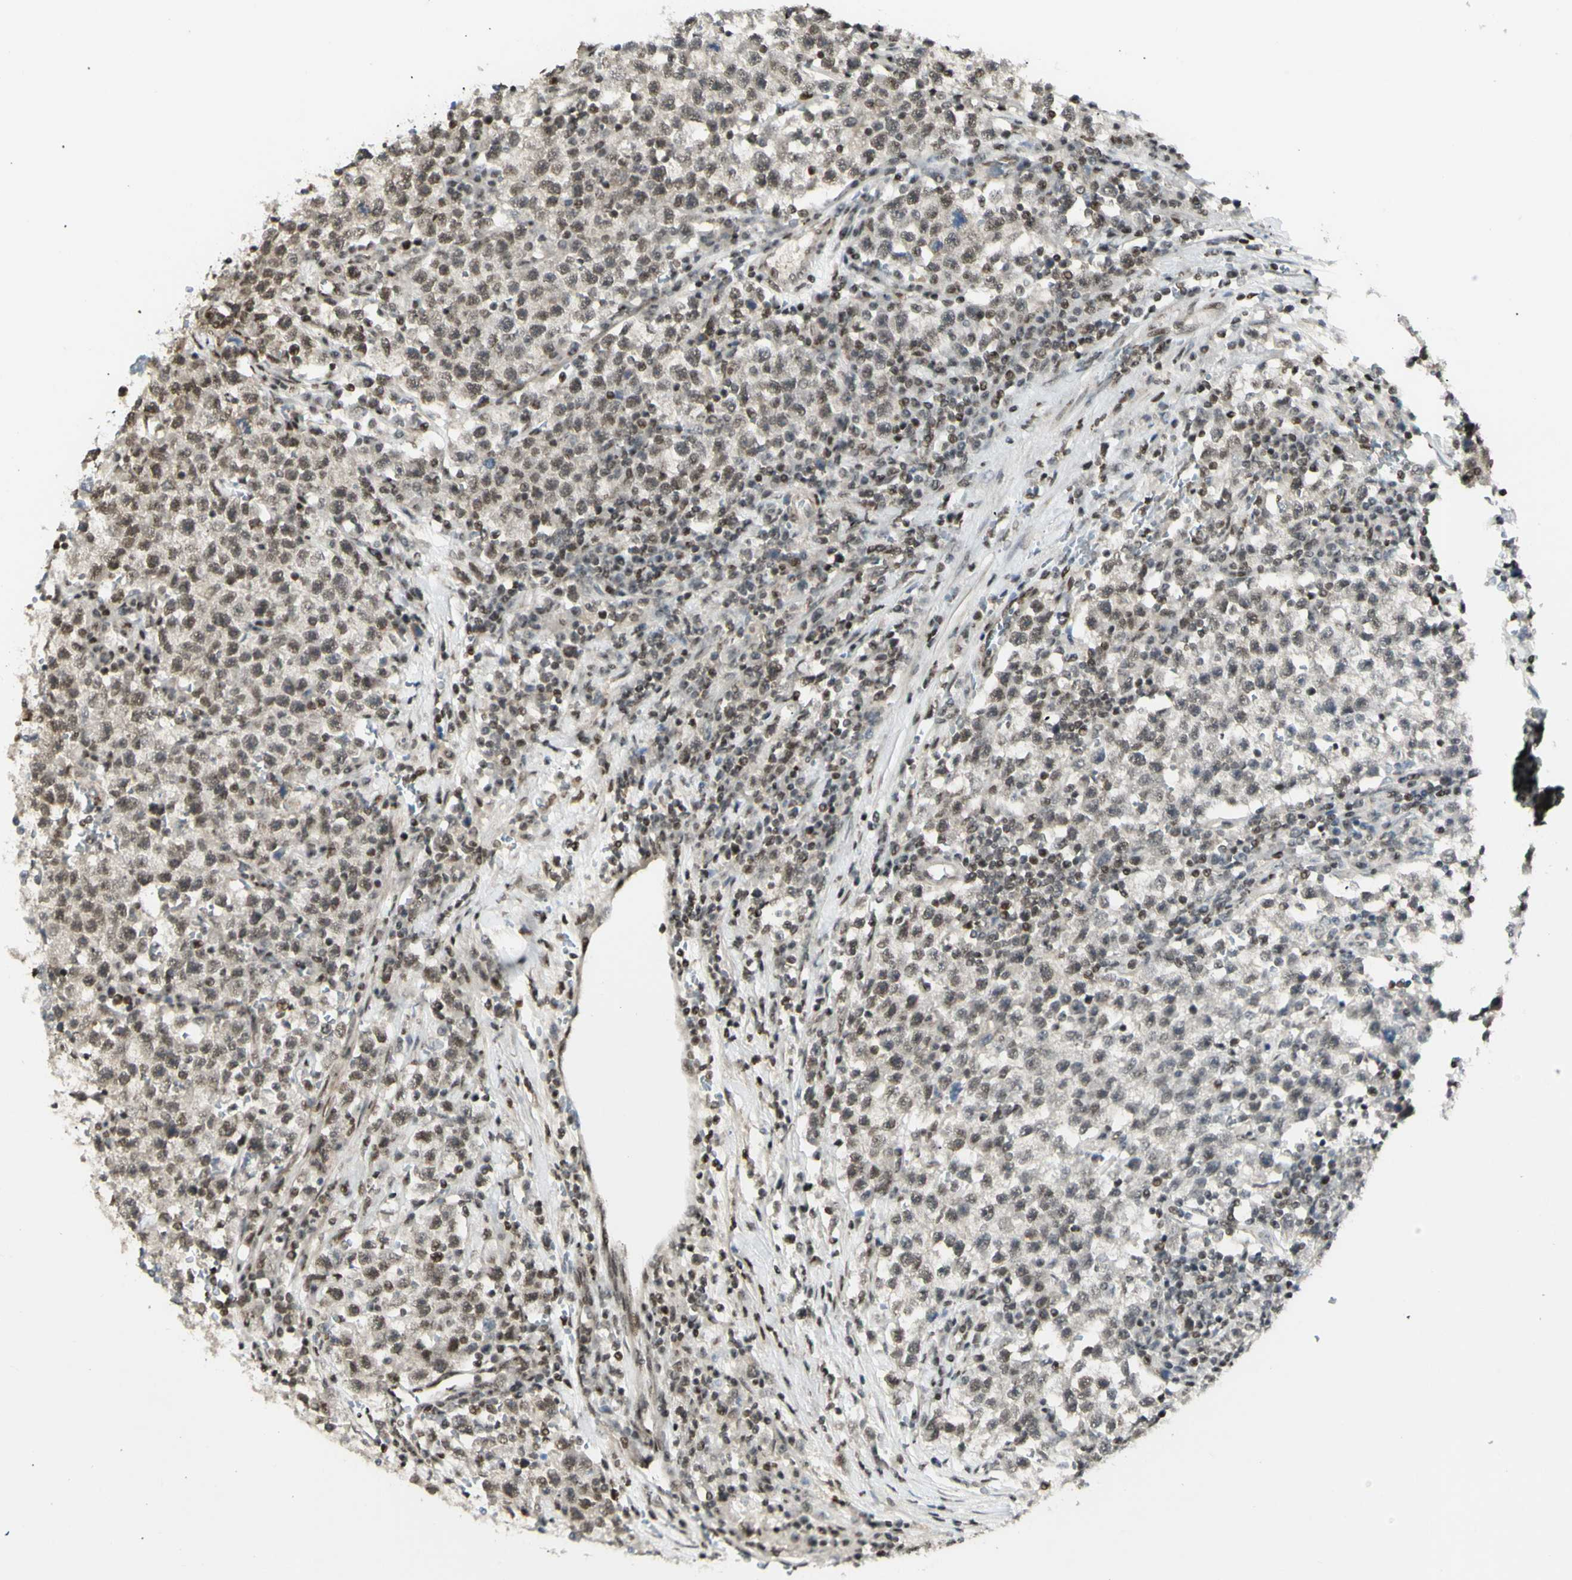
{"staining": {"intensity": "weak", "quantity": ">75%", "location": "nuclear"}, "tissue": "testis cancer", "cell_type": "Tumor cells", "image_type": "cancer", "snomed": [{"axis": "morphology", "description": "Seminoma, NOS"}, {"axis": "topography", "description": "Testis"}], "caption": "Seminoma (testis) tissue reveals weak nuclear staining in about >75% of tumor cells, visualized by immunohistochemistry.", "gene": "ZMYM6", "patient": {"sex": "male", "age": 22}}